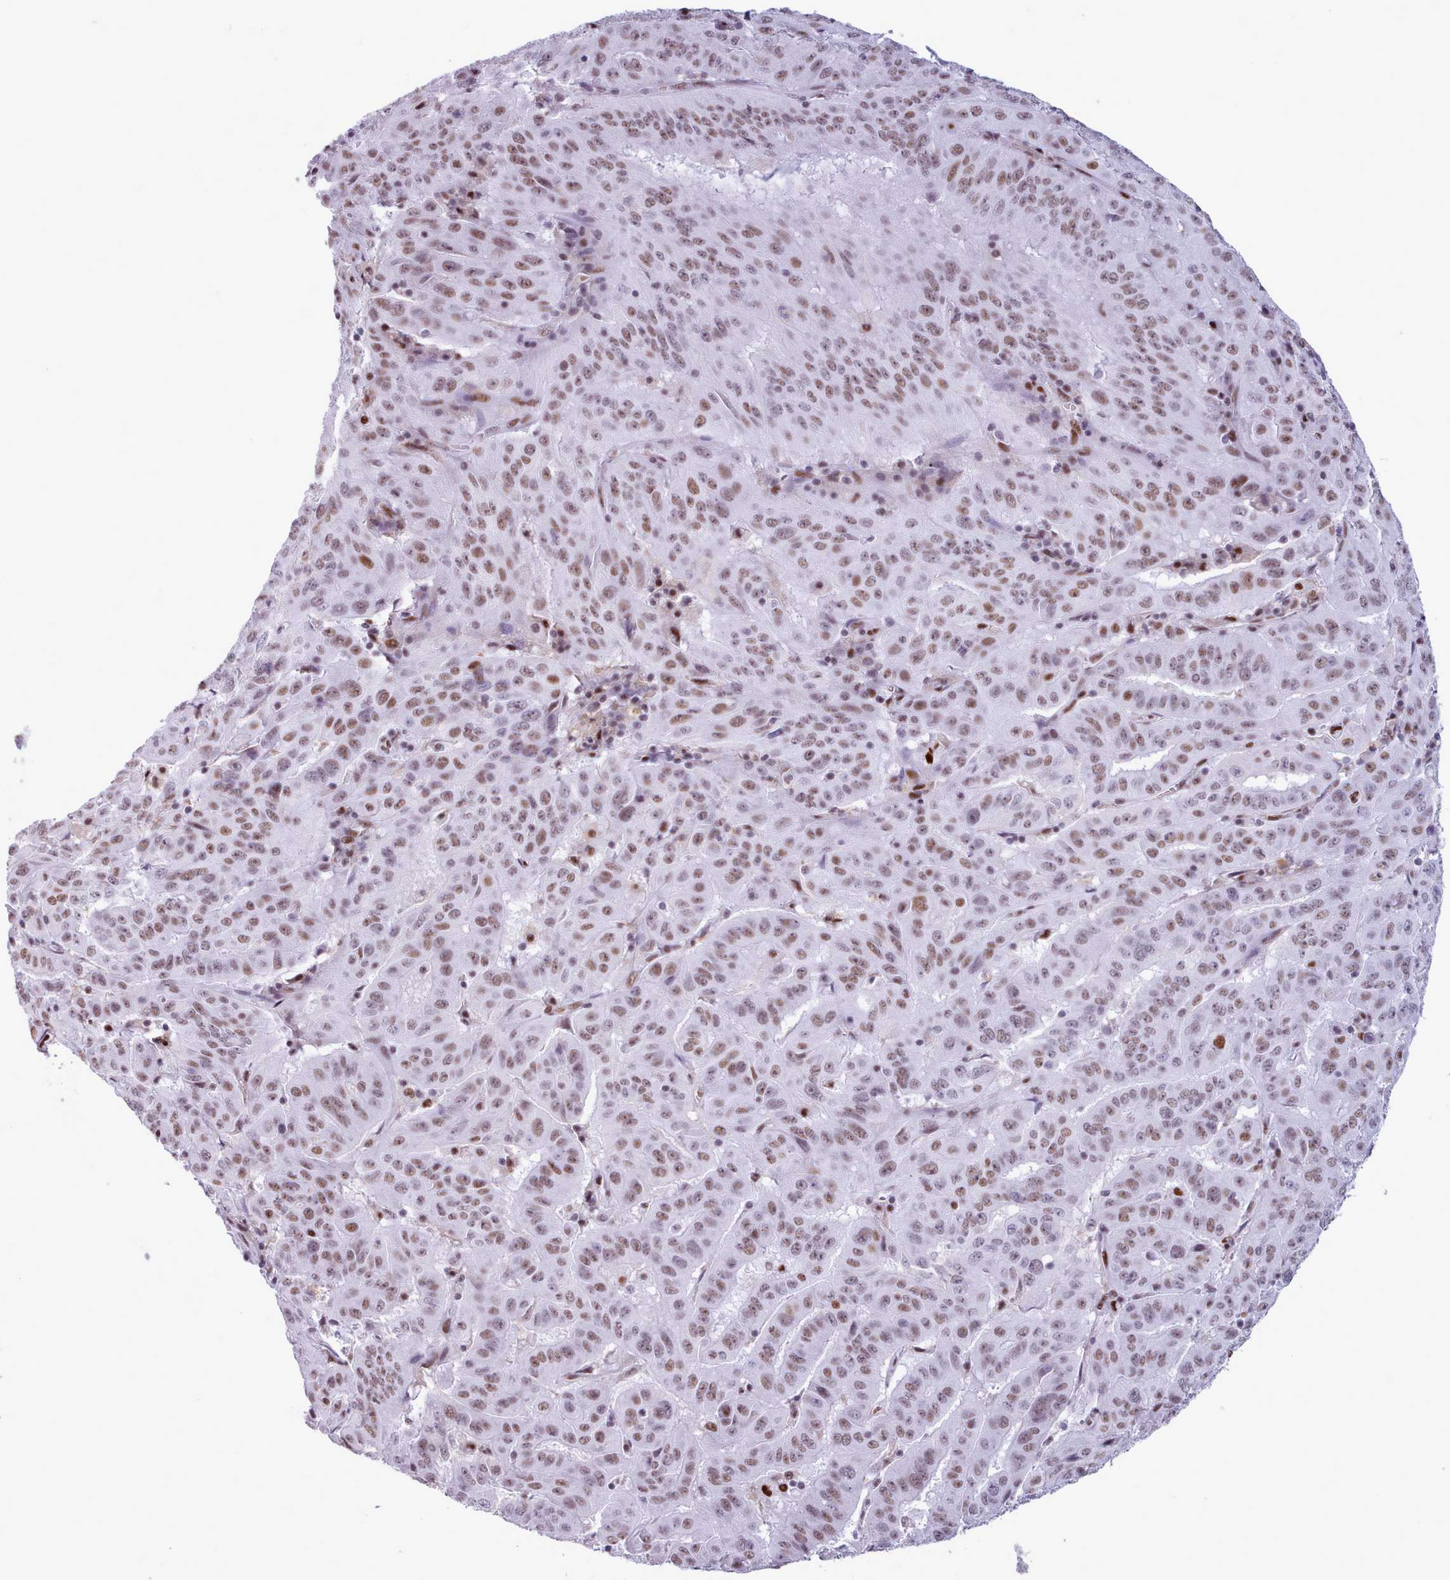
{"staining": {"intensity": "moderate", "quantity": ">75%", "location": "nuclear"}, "tissue": "pancreatic cancer", "cell_type": "Tumor cells", "image_type": "cancer", "snomed": [{"axis": "morphology", "description": "Adenocarcinoma, NOS"}, {"axis": "topography", "description": "Pancreas"}], "caption": "Moderate nuclear staining is seen in approximately >75% of tumor cells in pancreatic cancer. The staining was performed using DAB (3,3'-diaminobenzidine), with brown indicating positive protein expression. Nuclei are stained blue with hematoxylin.", "gene": "SRSF4", "patient": {"sex": "male", "age": 63}}